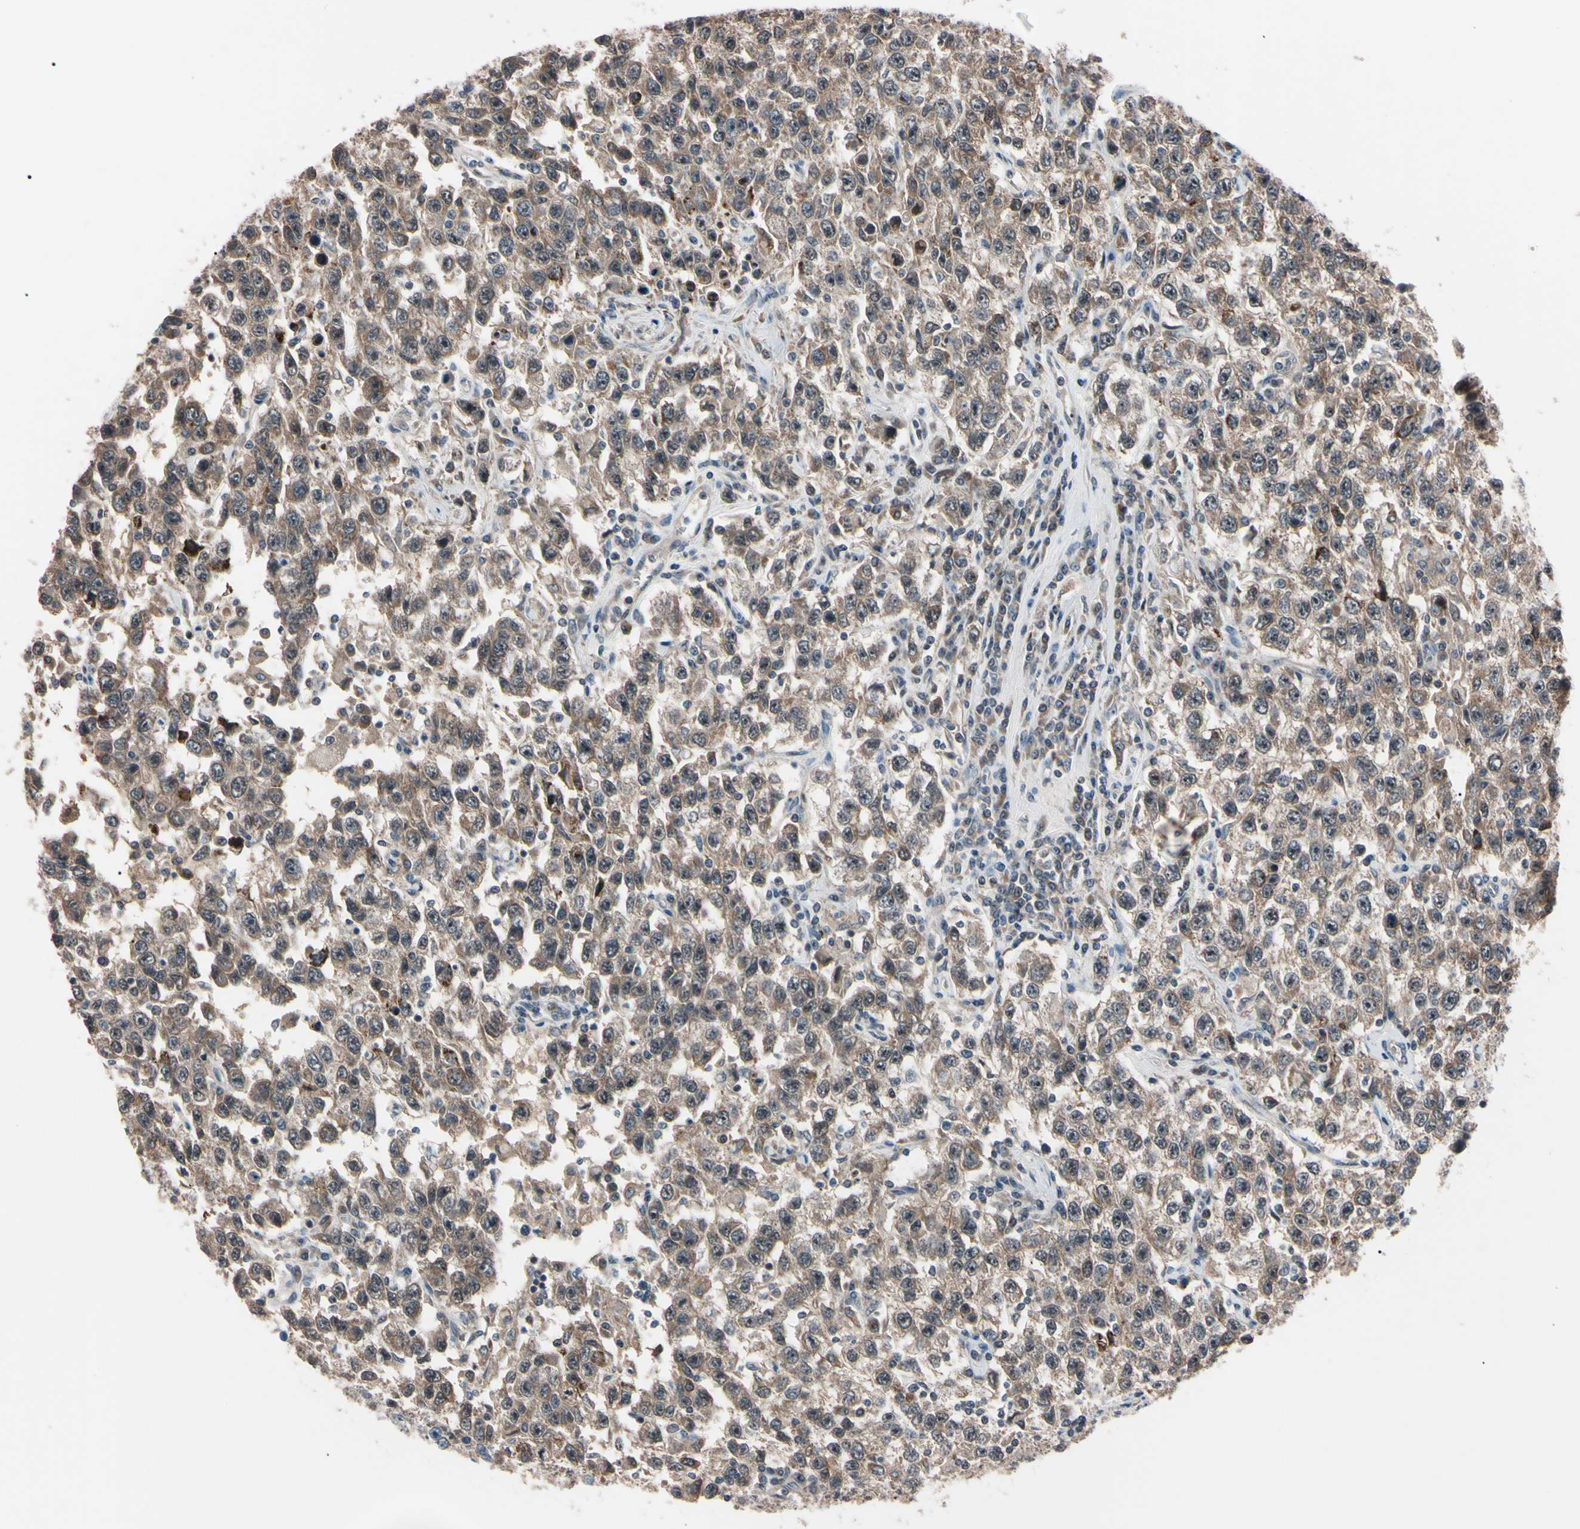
{"staining": {"intensity": "strong", "quantity": "<25%", "location": "cytoplasmic/membranous,nuclear"}, "tissue": "testis cancer", "cell_type": "Tumor cells", "image_type": "cancer", "snomed": [{"axis": "morphology", "description": "Seminoma, NOS"}, {"axis": "topography", "description": "Testis"}], "caption": "The image shows staining of testis seminoma, revealing strong cytoplasmic/membranous and nuclear protein expression (brown color) within tumor cells.", "gene": "TRAF5", "patient": {"sex": "male", "age": 41}}